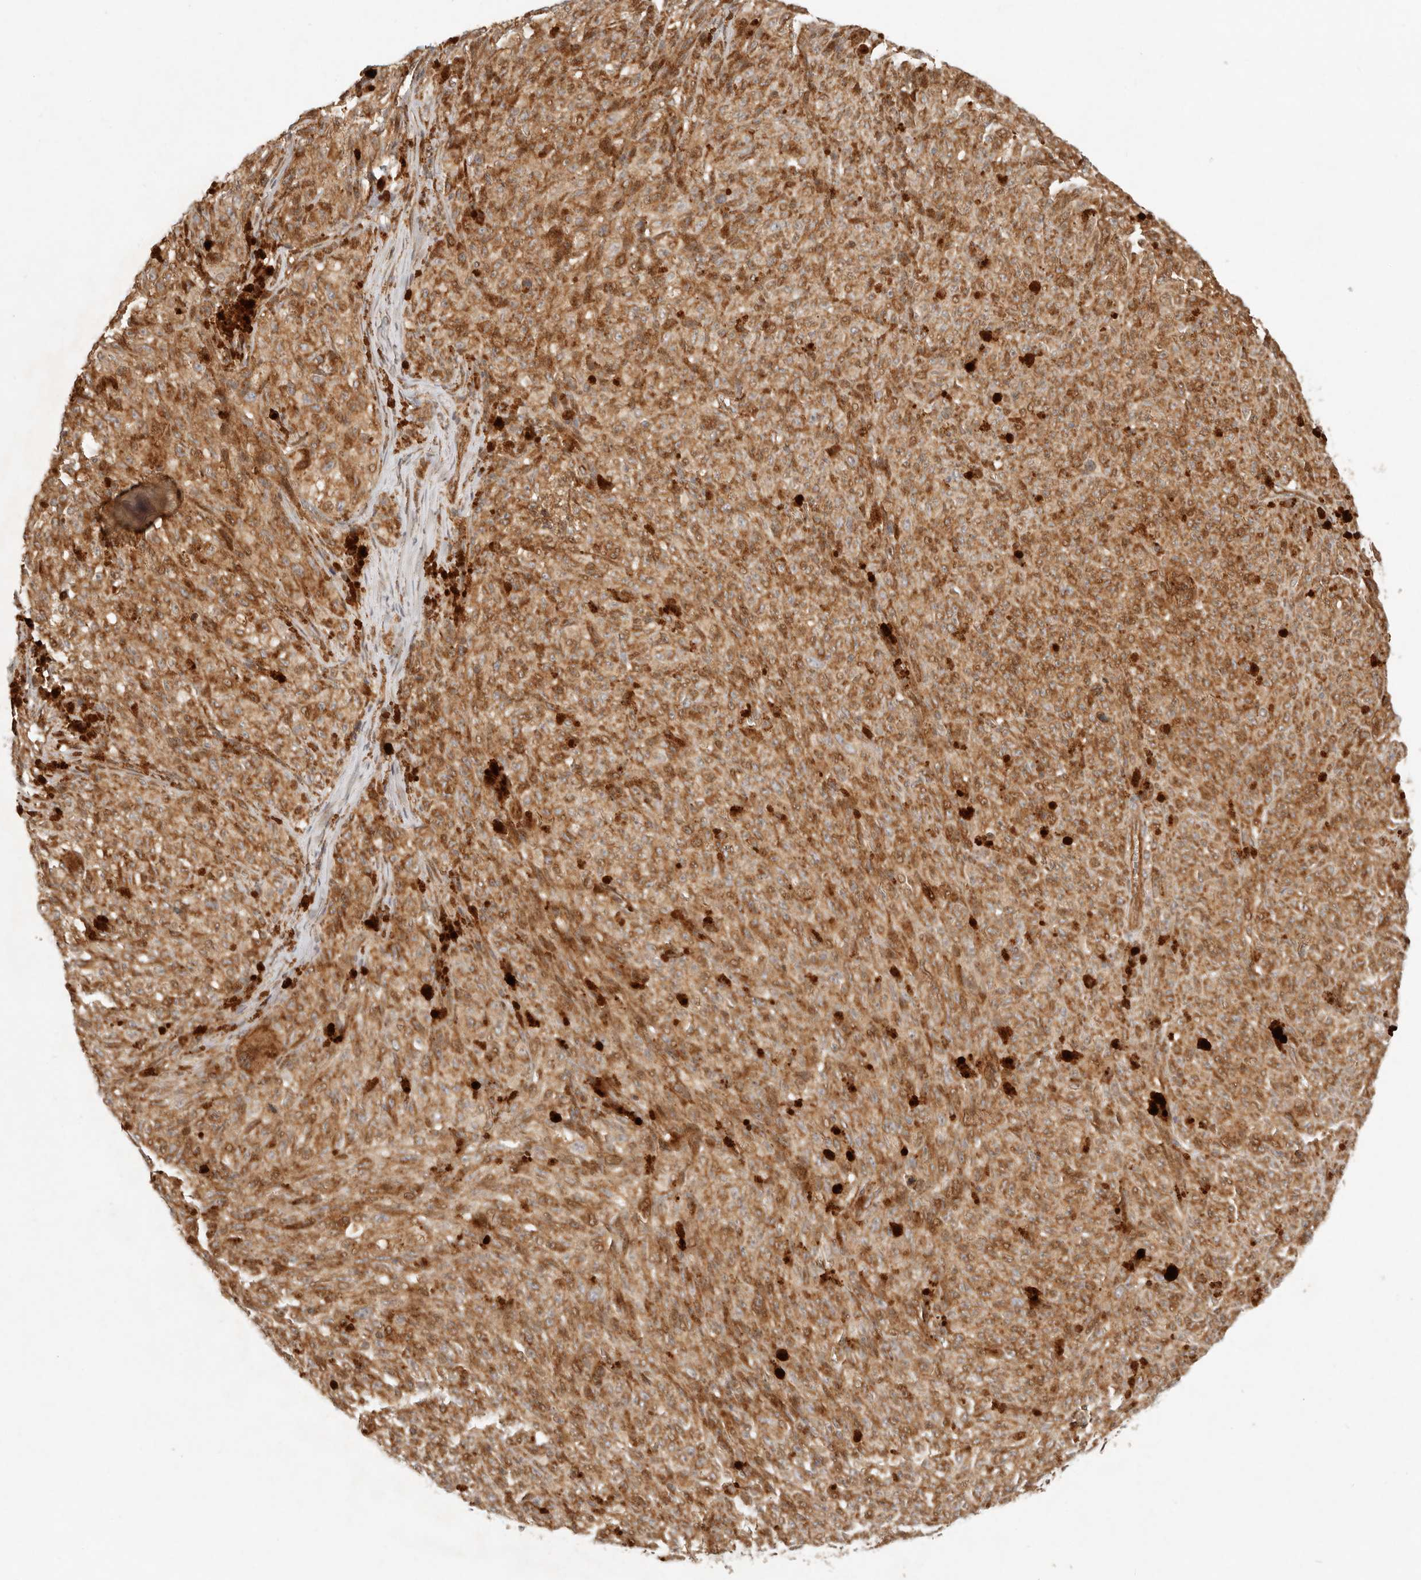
{"staining": {"intensity": "strong", "quantity": ">75%", "location": "cytoplasmic/membranous"}, "tissue": "melanoma", "cell_type": "Tumor cells", "image_type": "cancer", "snomed": [{"axis": "morphology", "description": "Malignant melanoma, NOS"}, {"axis": "topography", "description": "Skin"}], "caption": "A high-resolution histopathology image shows immunohistochemistry (IHC) staining of melanoma, which reveals strong cytoplasmic/membranous staining in approximately >75% of tumor cells.", "gene": "KLHL38", "patient": {"sex": "female", "age": 82}}